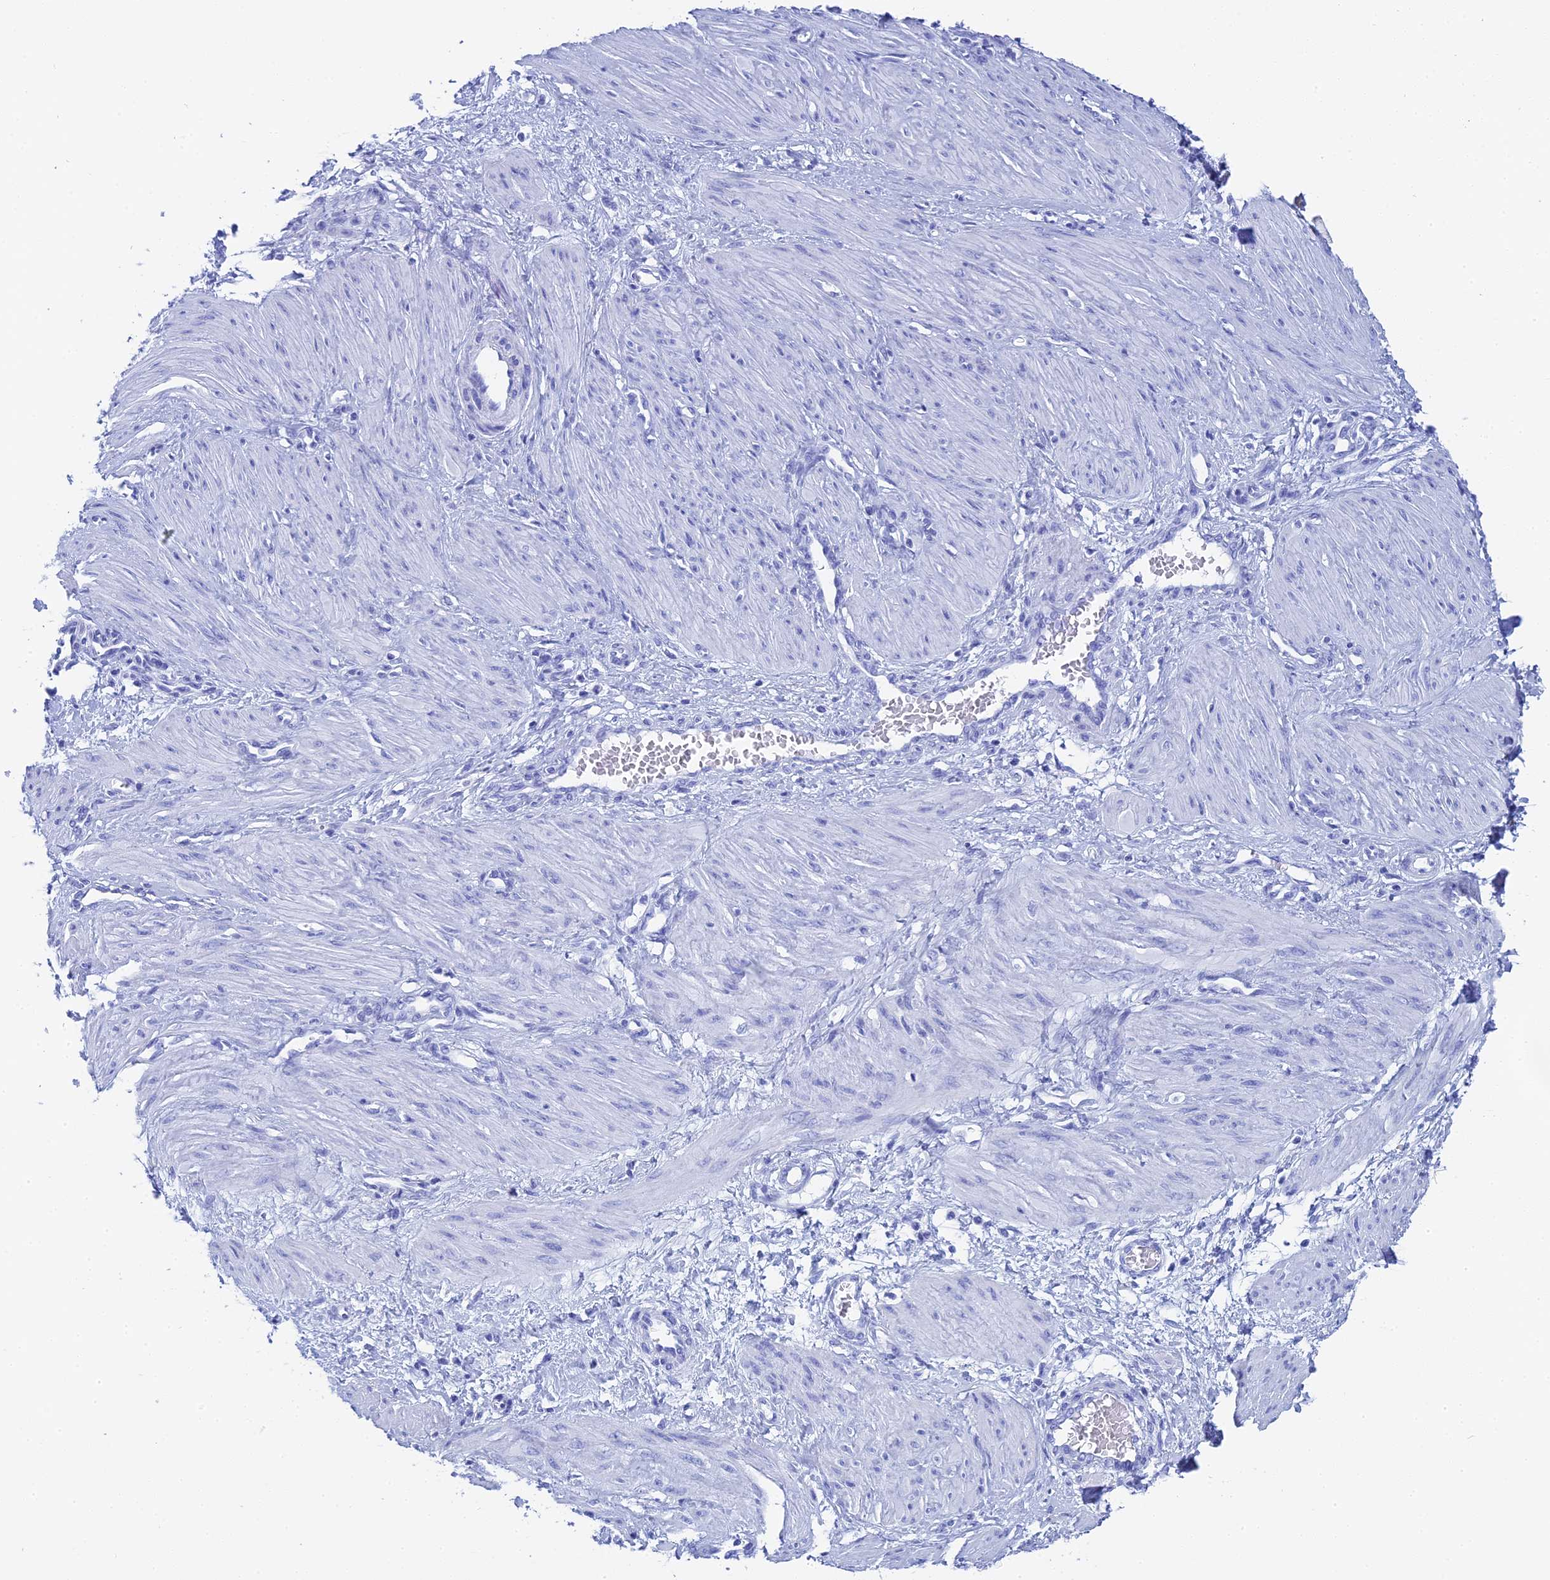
{"staining": {"intensity": "negative", "quantity": "none", "location": "none"}, "tissue": "smooth muscle", "cell_type": "Smooth muscle cells", "image_type": "normal", "snomed": [{"axis": "morphology", "description": "Normal tissue, NOS"}, {"axis": "topography", "description": "Endometrium"}], "caption": "There is no significant staining in smooth muscle cells of smooth muscle. (DAB (3,3'-diaminobenzidine) IHC visualized using brightfield microscopy, high magnification).", "gene": "TEX101", "patient": {"sex": "female", "age": 33}}